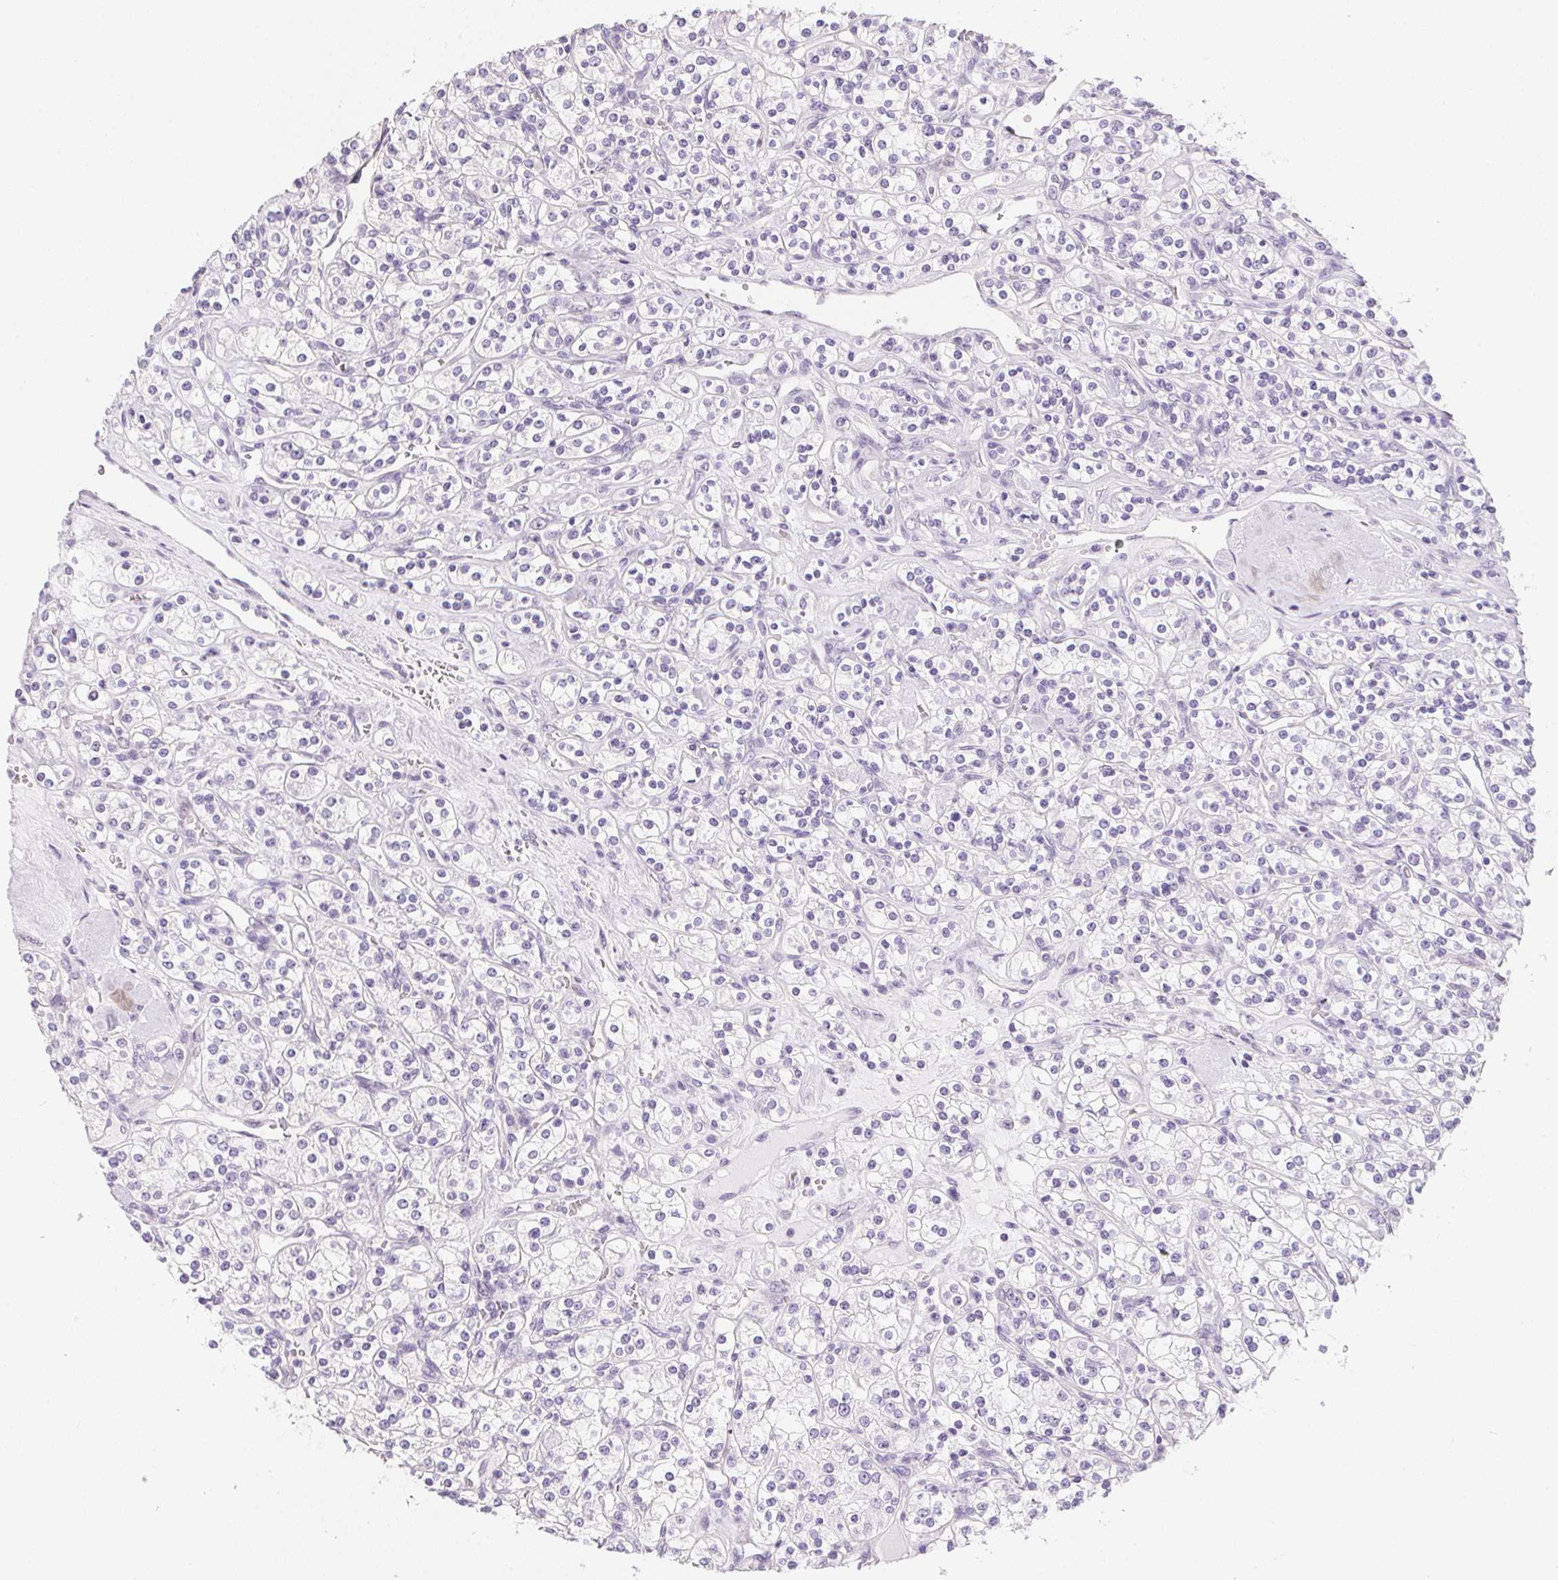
{"staining": {"intensity": "negative", "quantity": "none", "location": "none"}, "tissue": "renal cancer", "cell_type": "Tumor cells", "image_type": "cancer", "snomed": [{"axis": "morphology", "description": "Adenocarcinoma, NOS"}, {"axis": "topography", "description": "Kidney"}], "caption": "Tumor cells show no significant positivity in renal cancer.", "gene": "AQP5", "patient": {"sex": "male", "age": 77}}